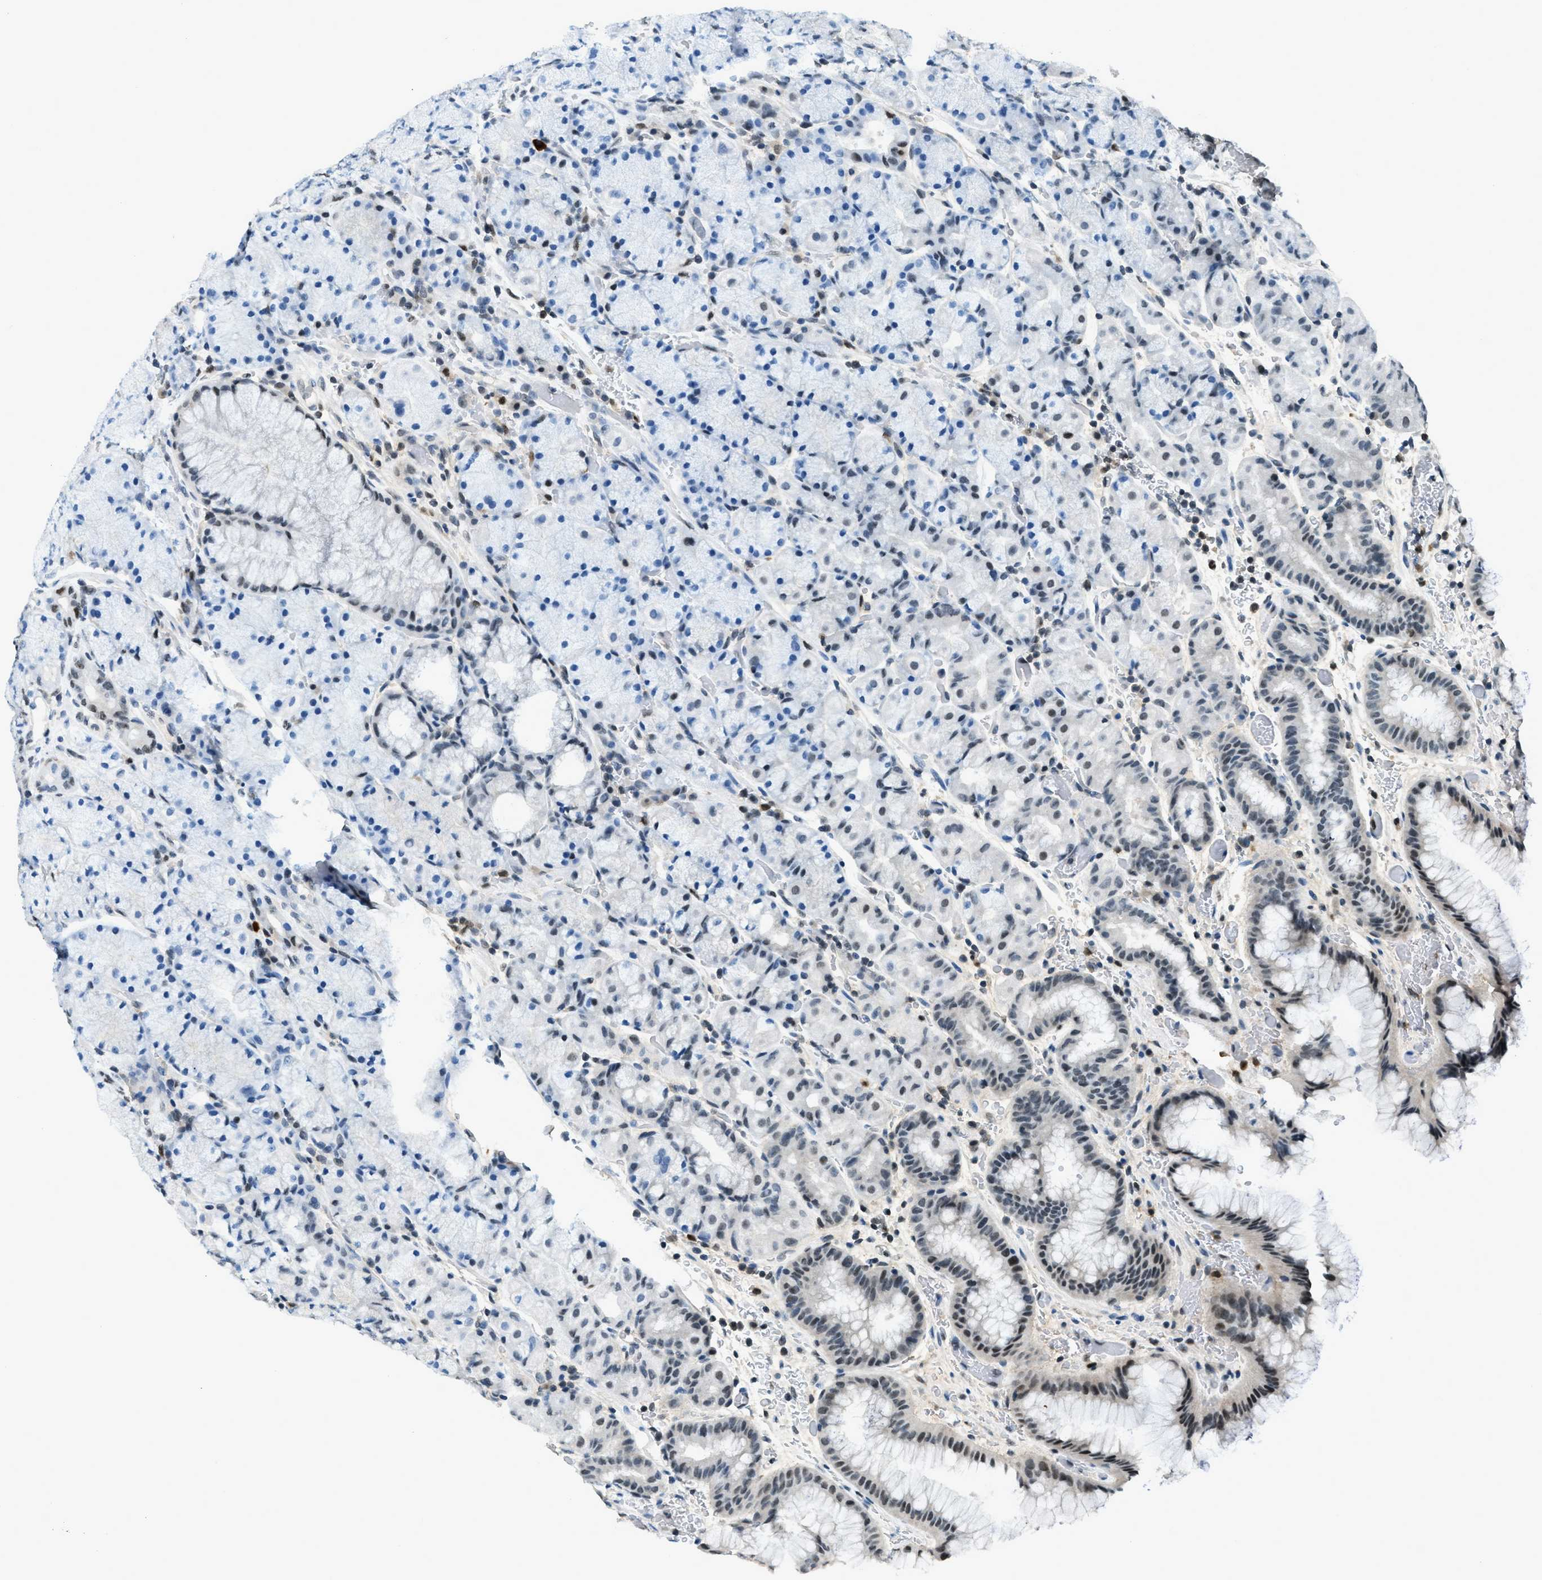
{"staining": {"intensity": "strong", "quantity": "<25%", "location": "nuclear"}, "tissue": "stomach", "cell_type": "Glandular cells", "image_type": "normal", "snomed": [{"axis": "morphology", "description": "Normal tissue, NOS"}, {"axis": "morphology", "description": "Carcinoid, malignant, NOS"}, {"axis": "topography", "description": "Stomach, upper"}], "caption": "Stomach stained with IHC demonstrates strong nuclear expression in approximately <25% of glandular cells.", "gene": "OGFR", "patient": {"sex": "male", "age": 39}}